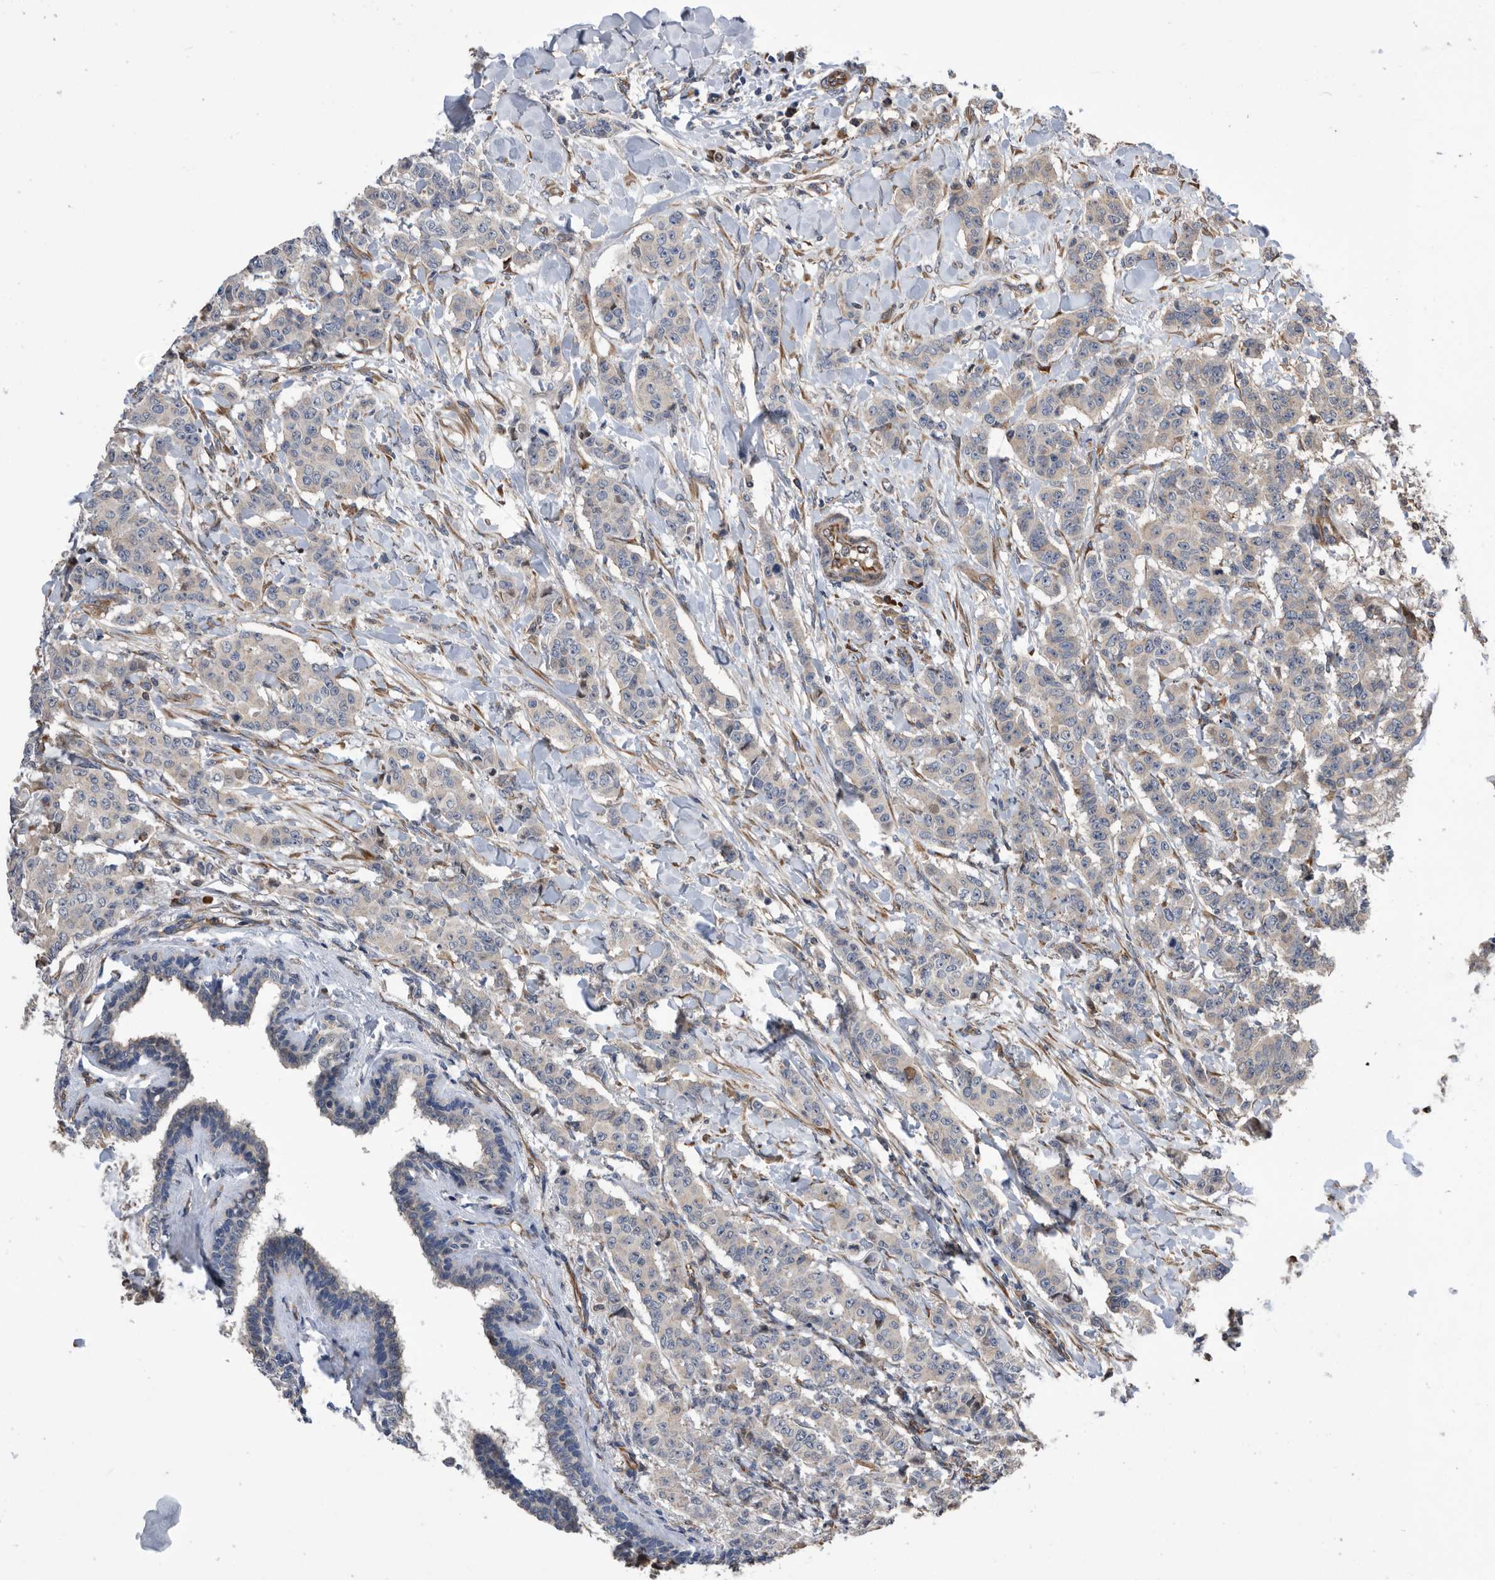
{"staining": {"intensity": "negative", "quantity": "none", "location": "none"}, "tissue": "breast cancer", "cell_type": "Tumor cells", "image_type": "cancer", "snomed": [{"axis": "morphology", "description": "Duct carcinoma"}, {"axis": "topography", "description": "Breast"}], "caption": "There is no significant expression in tumor cells of breast cancer (invasive ductal carcinoma). (Stains: DAB (3,3'-diaminobenzidine) IHC with hematoxylin counter stain, Microscopy: brightfield microscopy at high magnification).", "gene": "SERINC2", "patient": {"sex": "female", "age": 40}}